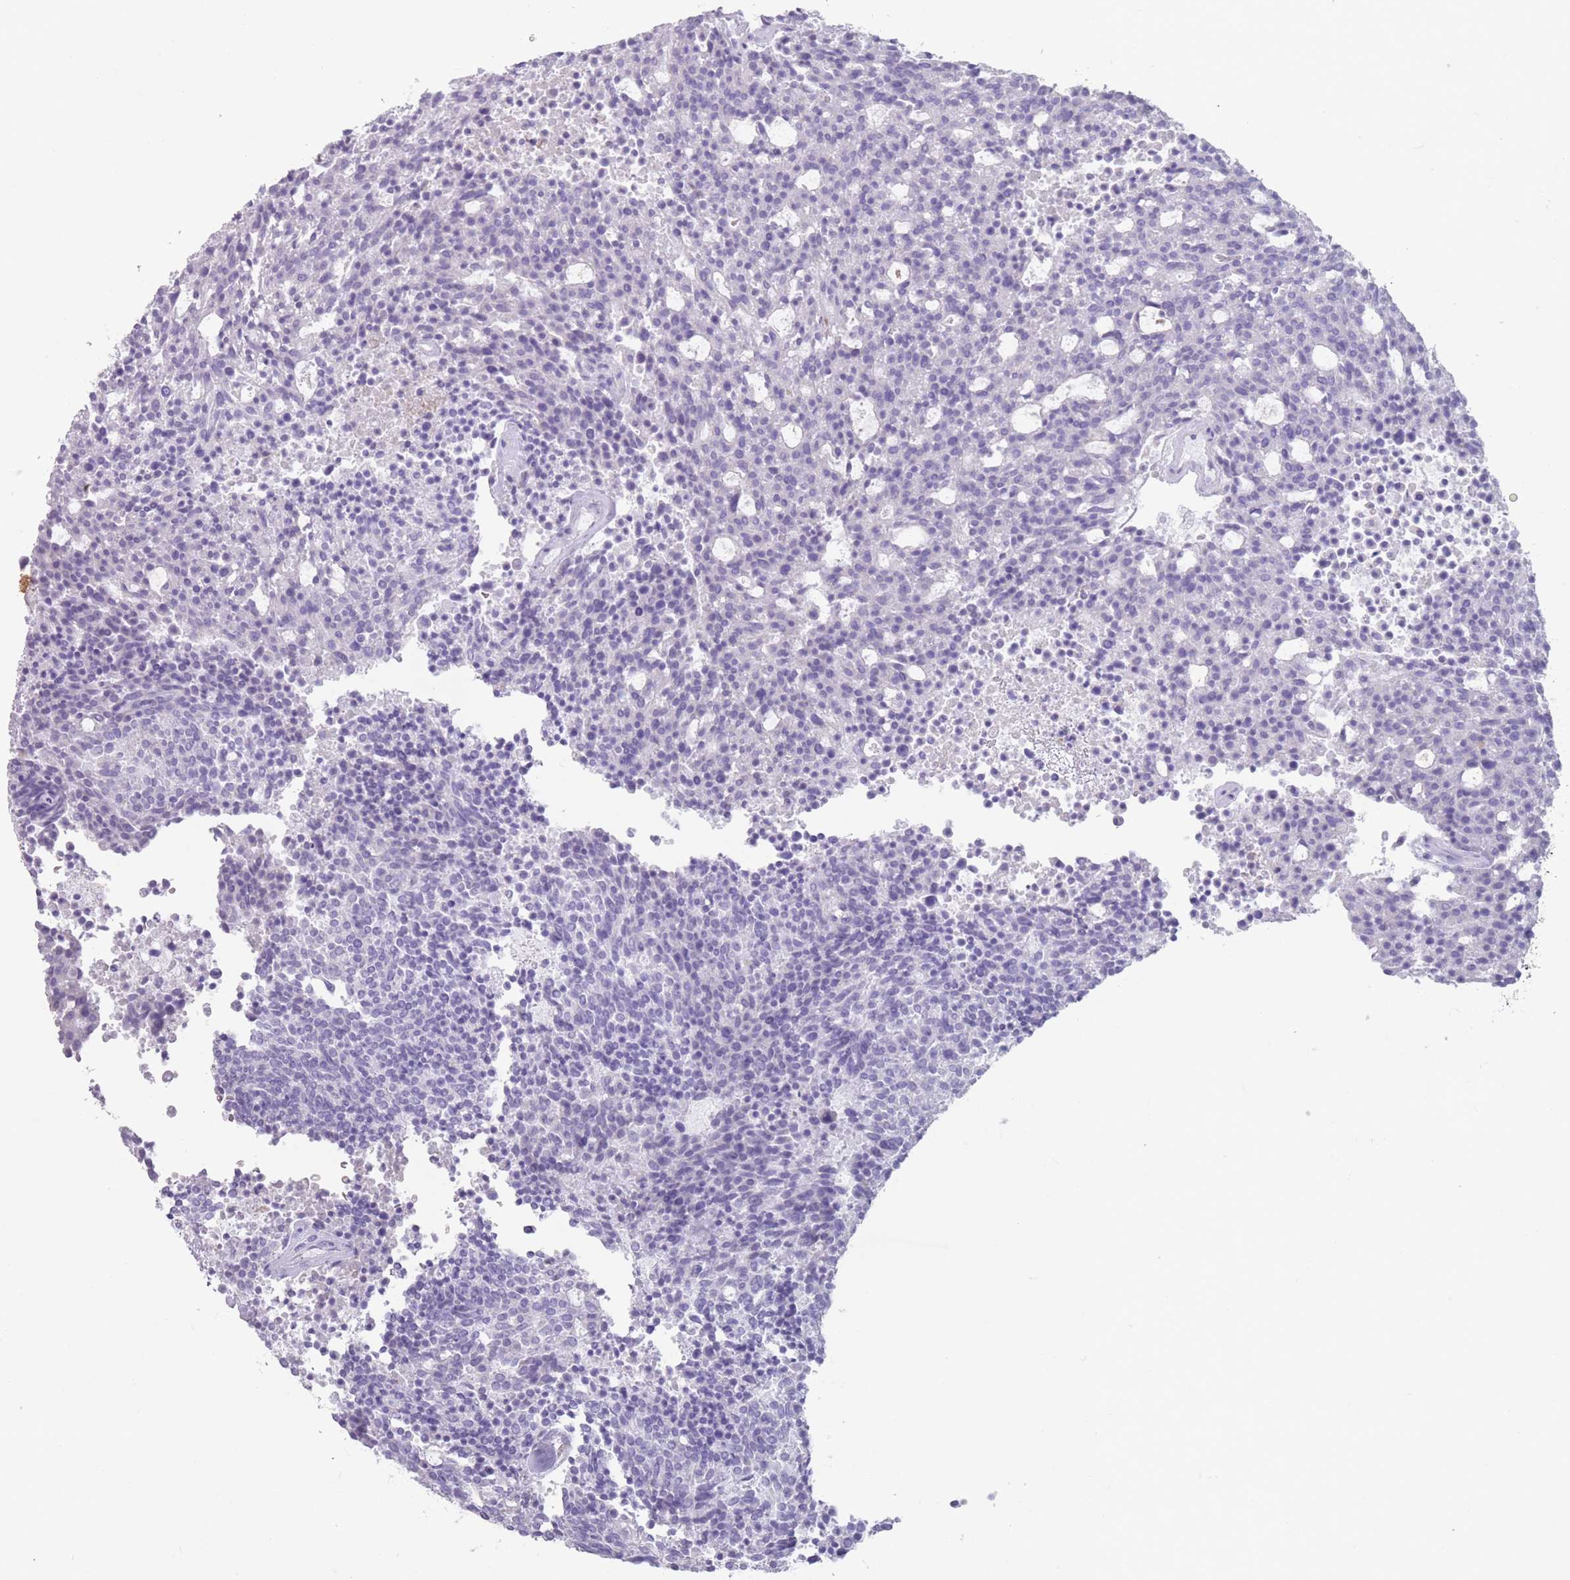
{"staining": {"intensity": "negative", "quantity": "none", "location": "none"}, "tissue": "carcinoid", "cell_type": "Tumor cells", "image_type": "cancer", "snomed": [{"axis": "morphology", "description": "Carcinoid, malignant, NOS"}, {"axis": "topography", "description": "Pancreas"}], "caption": "Micrograph shows no protein staining in tumor cells of carcinoid tissue. (Brightfield microscopy of DAB IHC at high magnification).", "gene": "RHBG", "patient": {"sex": "female", "age": 54}}